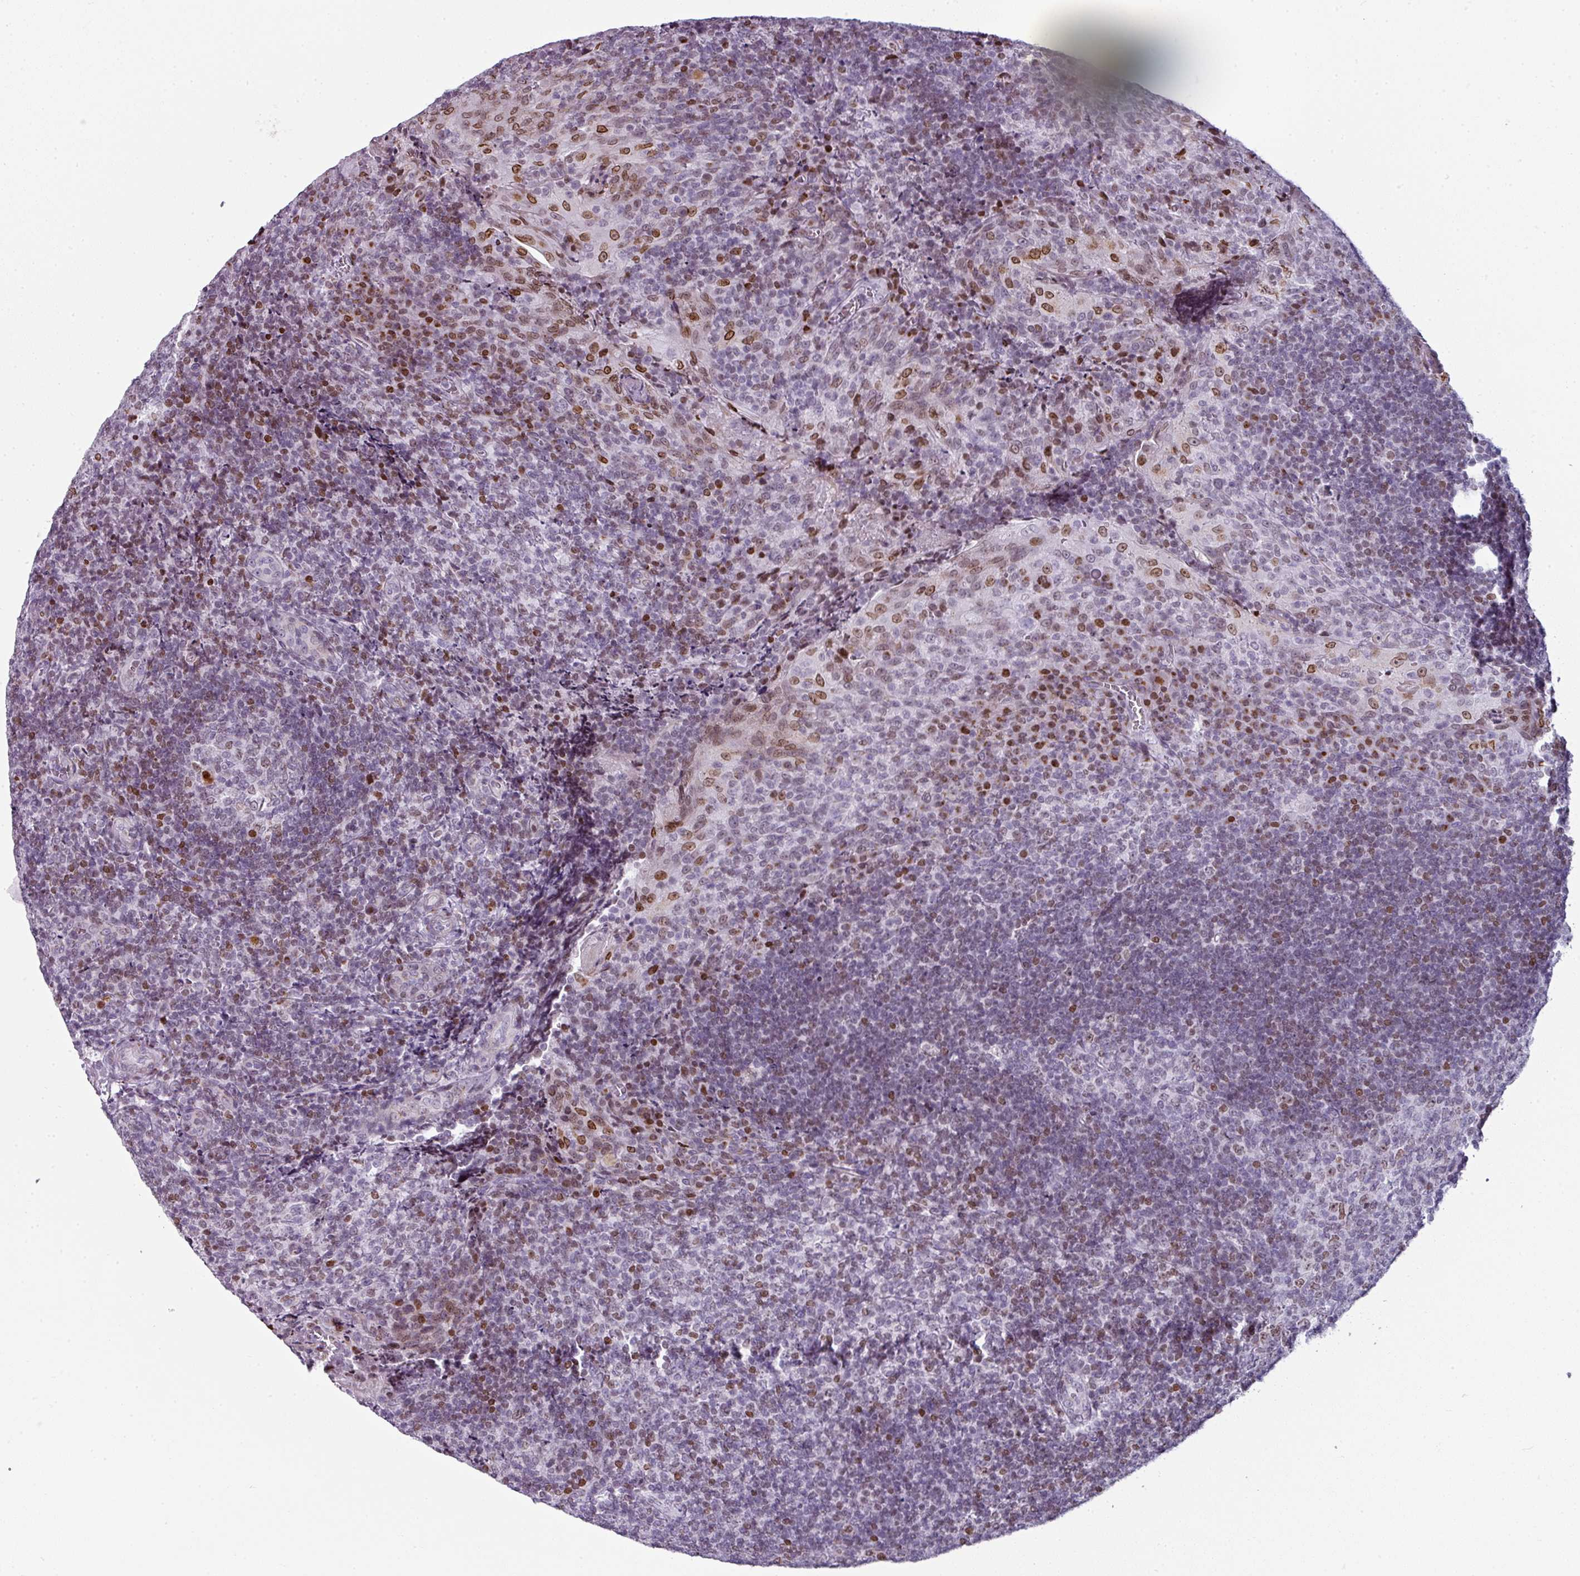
{"staining": {"intensity": "moderate", "quantity": "<25%", "location": "nuclear"}, "tissue": "tonsil", "cell_type": "Germinal center cells", "image_type": "normal", "snomed": [{"axis": "morphology", "description": "Normal tissue, NOS"}, {"axis": "topography", "description": "Tonsil"}], "caption": "Germinal center cells demonstrate moderate nuclear expression in approximately <25% of cells in benign tonsil. The staining is performed using DAB (3,3'-diaminobenzidine) brown chromogen to label protein expression. The nuclei are counter-stained blue using hematoxylin.", "gene": "SYT8", "patient": {"sex": "male", "age": 17}}